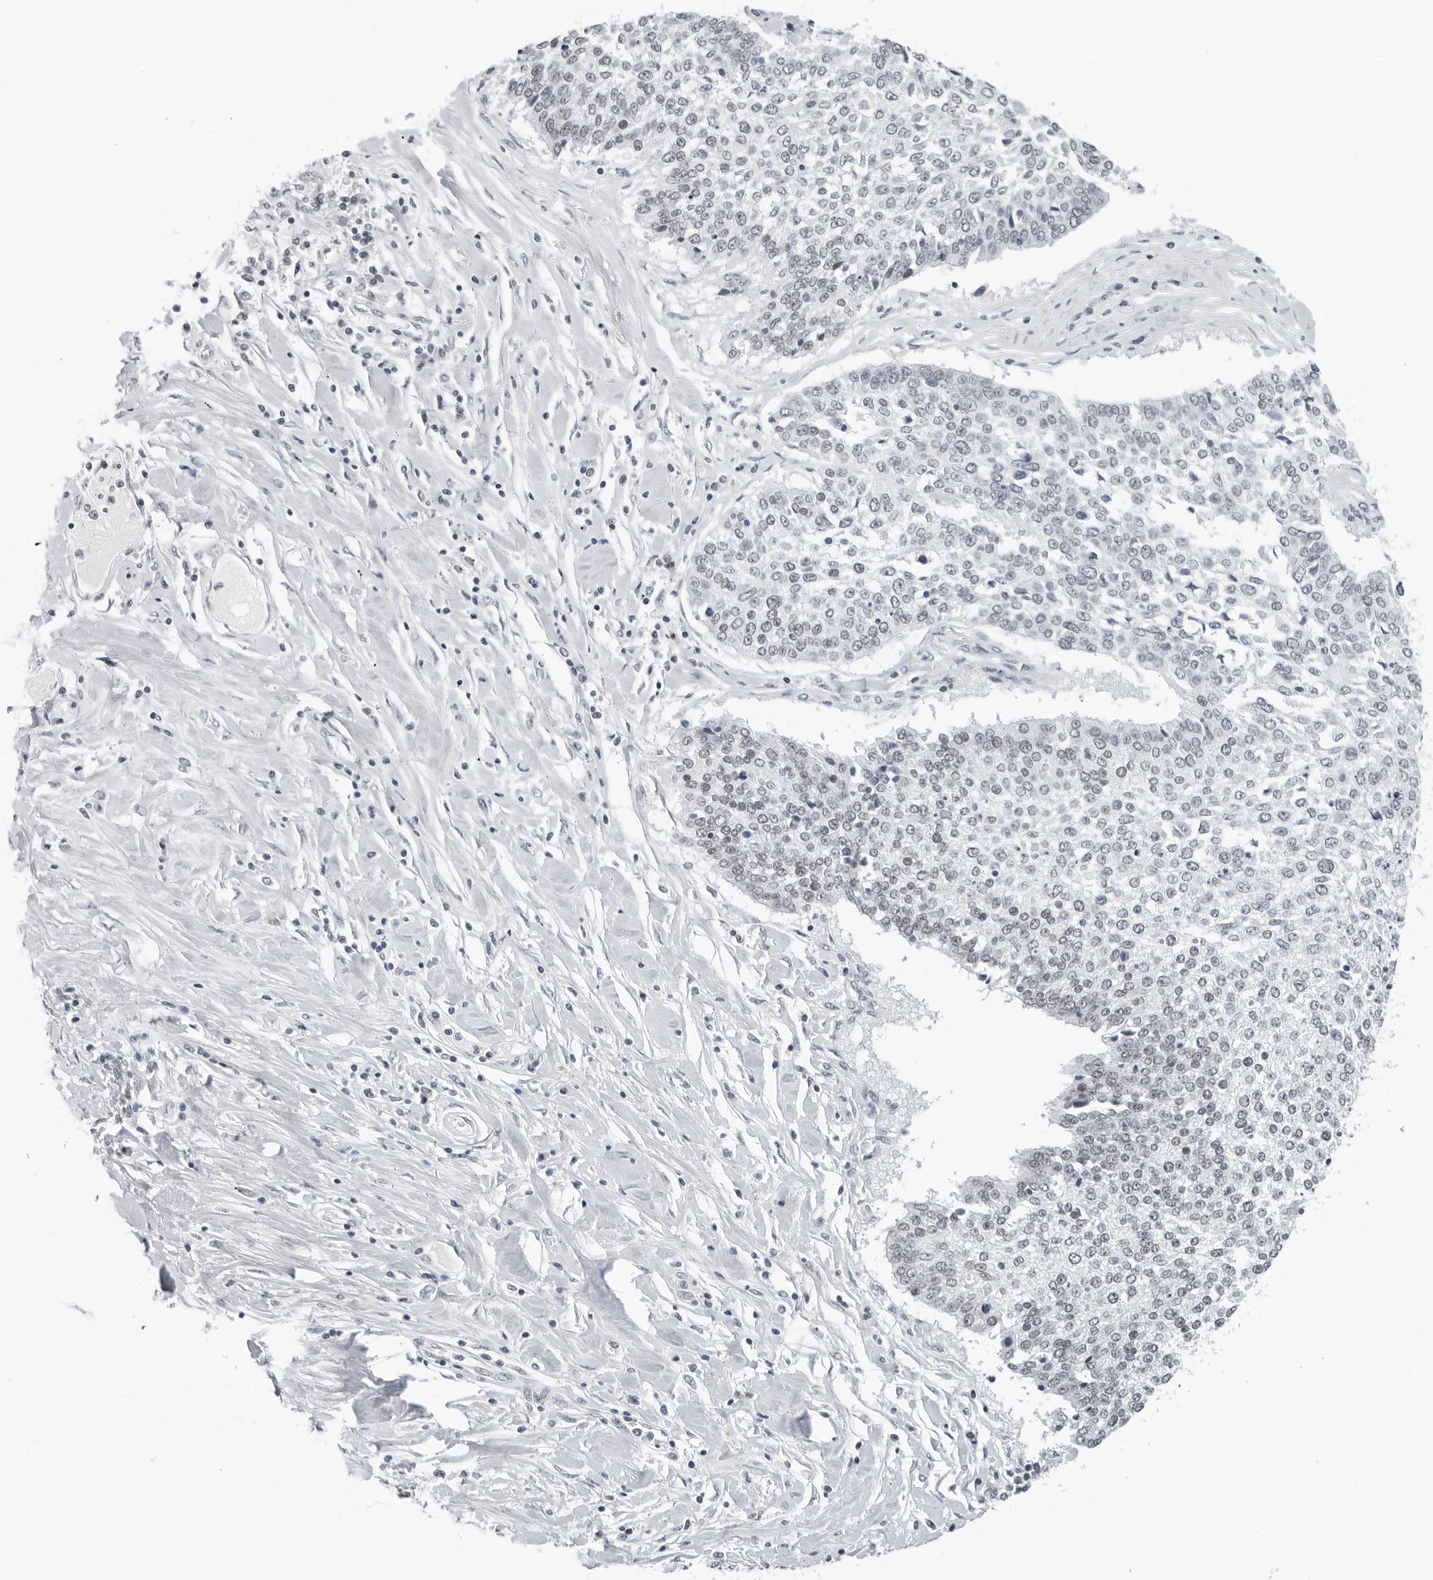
{"staining": {"intensity": "weak", "quantity": "25%-75%", "location": "nuclear"}, "tissue": "lung cancer", "cell_type": "Tumor cells", "image_type": "cancer", "snomed": [{"axis": "morphology", "description": "Normal tissue, NOS"}, {"axis": "morphology", "description": "Squamous cell carcinoma, NOS"}, {"axis": "topography", "description": "Cartilage tissue"}, {"axis": "topography", "description": "Bronchus"}, {"axis": "topography", "description": "Lung"}, {"axis": "topography", "description": "Peripheral nerve tissue"}], "caption": "An image of lung cancer (squamous cell carcinoma) stained for a protein reveals weak nuclear brown staining in tumor cells.", "gene": "FLG2", "patient": {"sex": "female", "age": 49}}